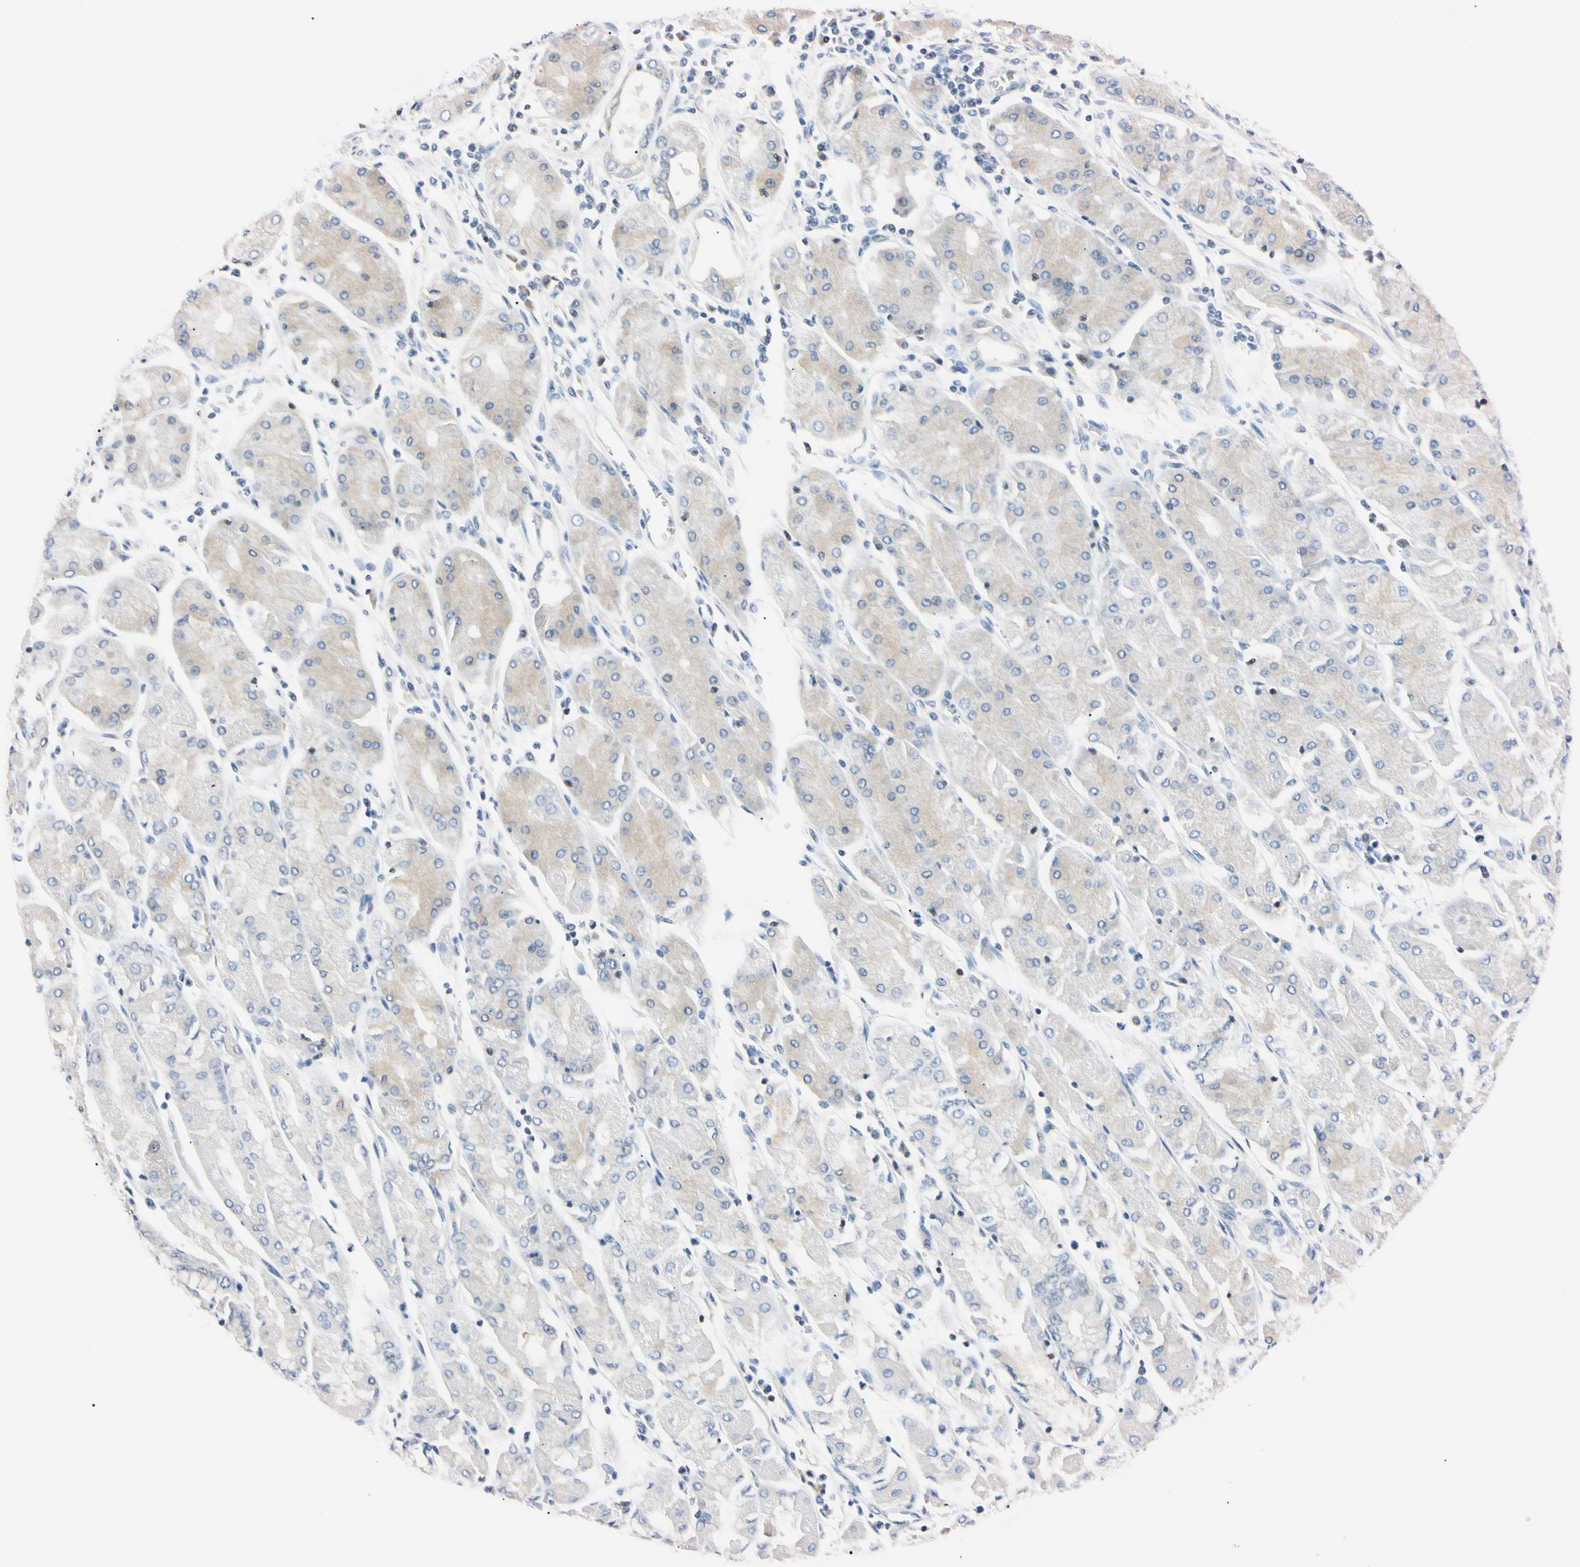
{"staining": {"intensity": "weak", "quantity": ">75%", "location": "cytoplasmic/membranous"}, "tissue": "stomach cancer", "cell_type": "Tumor cells", "image_type": "cancer", "snomed": [{"axis": "morphology", "description": "Normal tissue, NOS"}, {"axis": "morphology", "description": "Adenocarcinoma, NOS"}, {"axis": "topography", "description": "Stomach, upper"}, {"axis": "topography", "description": "Stomach"}], "caption": "Immunohistochemistry image of adenocarcinoma (stomach) stained for a protein (brown), which shows low levels of weak cytoplasmic/membranous positivity in approximately >75% of tumor cells.", "gene": "C1orf174", "patient": {"sex": "male", "age": 59}}